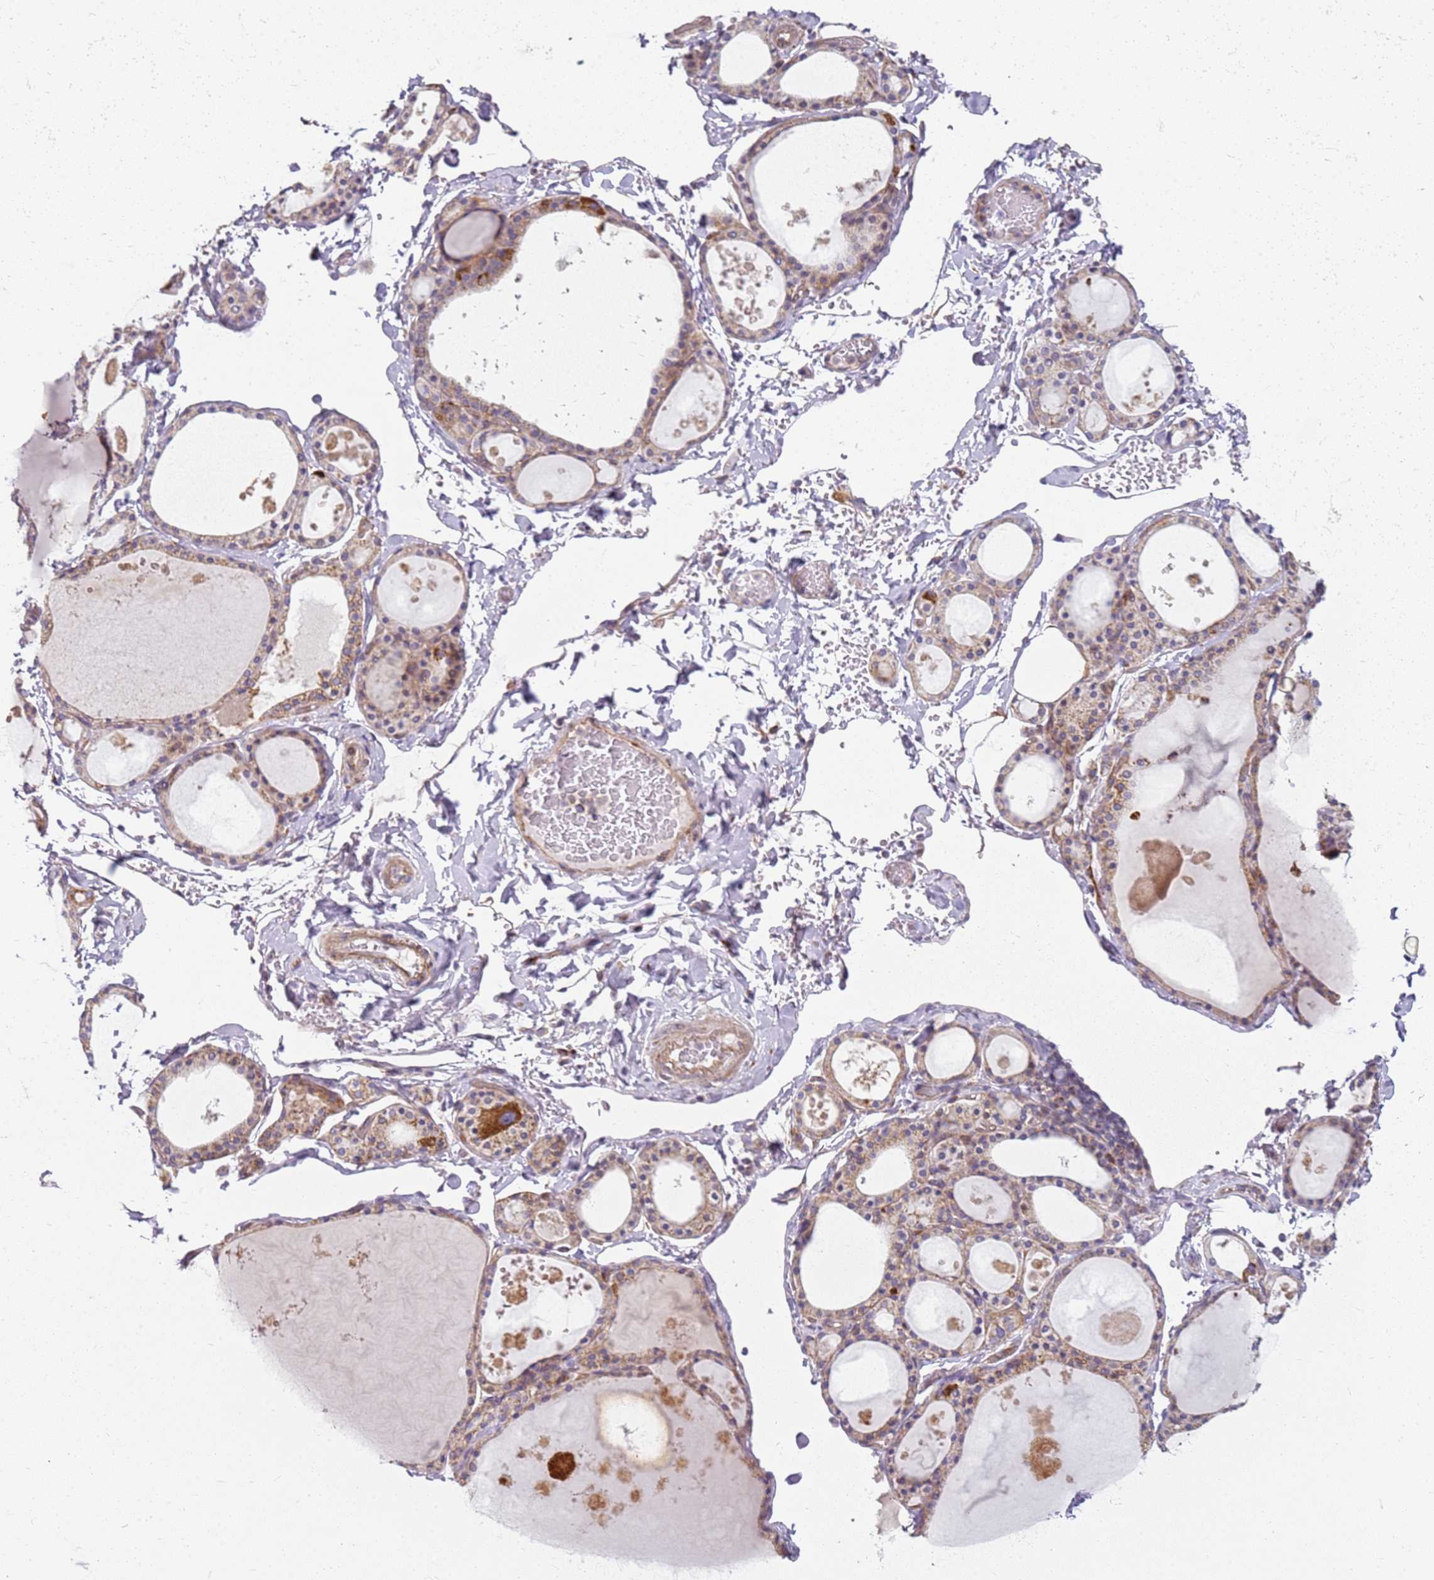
{"staining": {"intensity": "moderate", "quantity": ">75%", "location": "cytoplasmic/membranous"}, "tissue": "thyroid gland", "cell_type": "Glandular cells", "image_type": "normal", "snomed": [{"axis": "morphology", "description": "Normal tissue, NOS"}, {"axis": "topography", "description": "Thyroid gland"}], "caption": "Protein expression analysis of benign thyroid gland shows moderate cytoplasmic/membranous positivity in about >75% of glandular cells. (Brightfield microscopy of DAB IHC at high magnification).", "gene": "TMEM200C", "patient": {"sex": "male", "age": 56}}